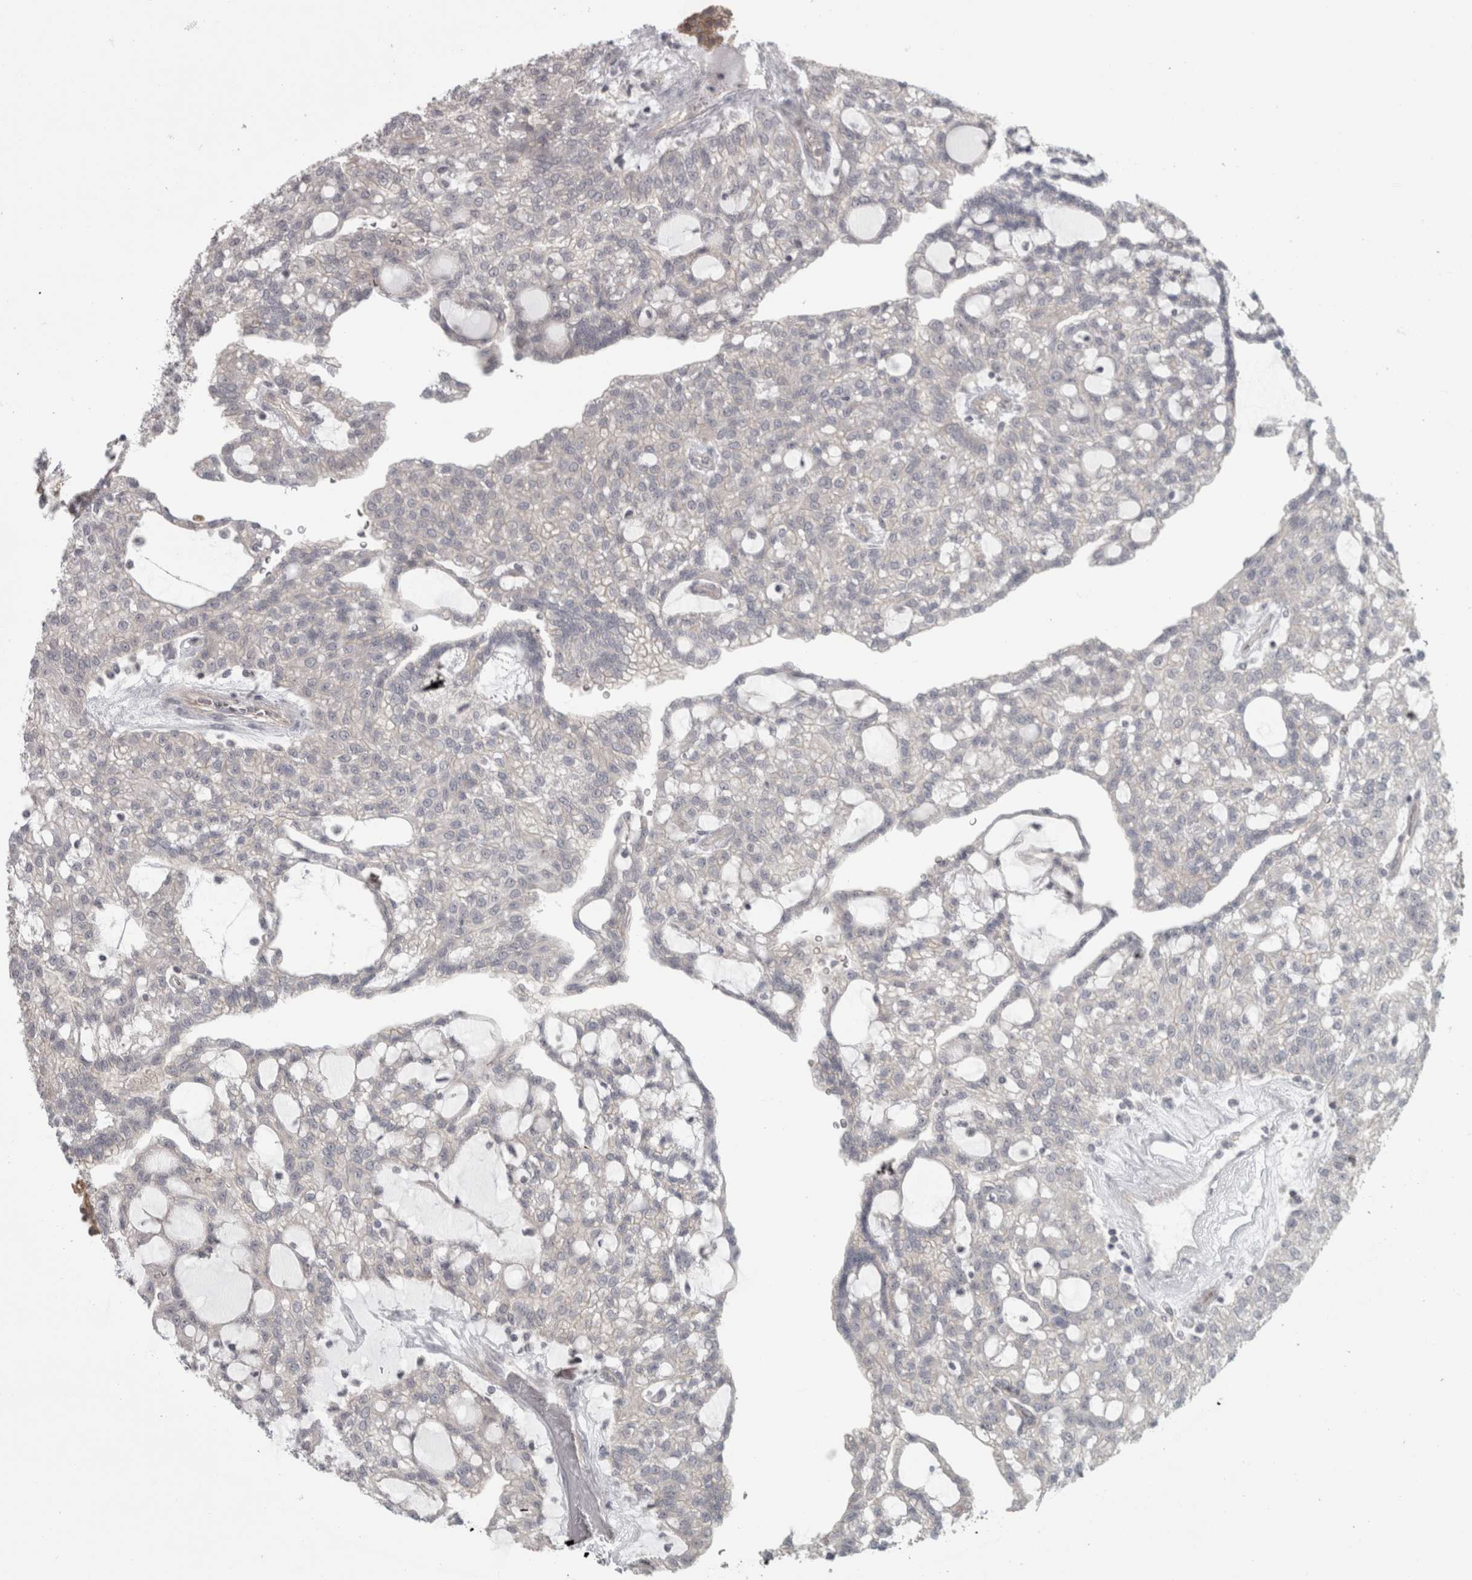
{"staining": {"intensity": "negative", "quantity": "none", "location": "none"}, "tissue": "renal cancer", "cell_type": "Tumor cells", "image_type": "cancer", "snomed": [{"axis": "morphology", "description": "Adenocarcinoma, NOS"}, {"axis": "topography", "description": "Kidney"}], "caption": "An IHC micrograph of adenocarcinoma (renal) is shown. There is no staining in tumor cells of adenocarcinoma (renal).", "gene": "PPP1R12B", "patient": {"sex": "male", "age": 63}}